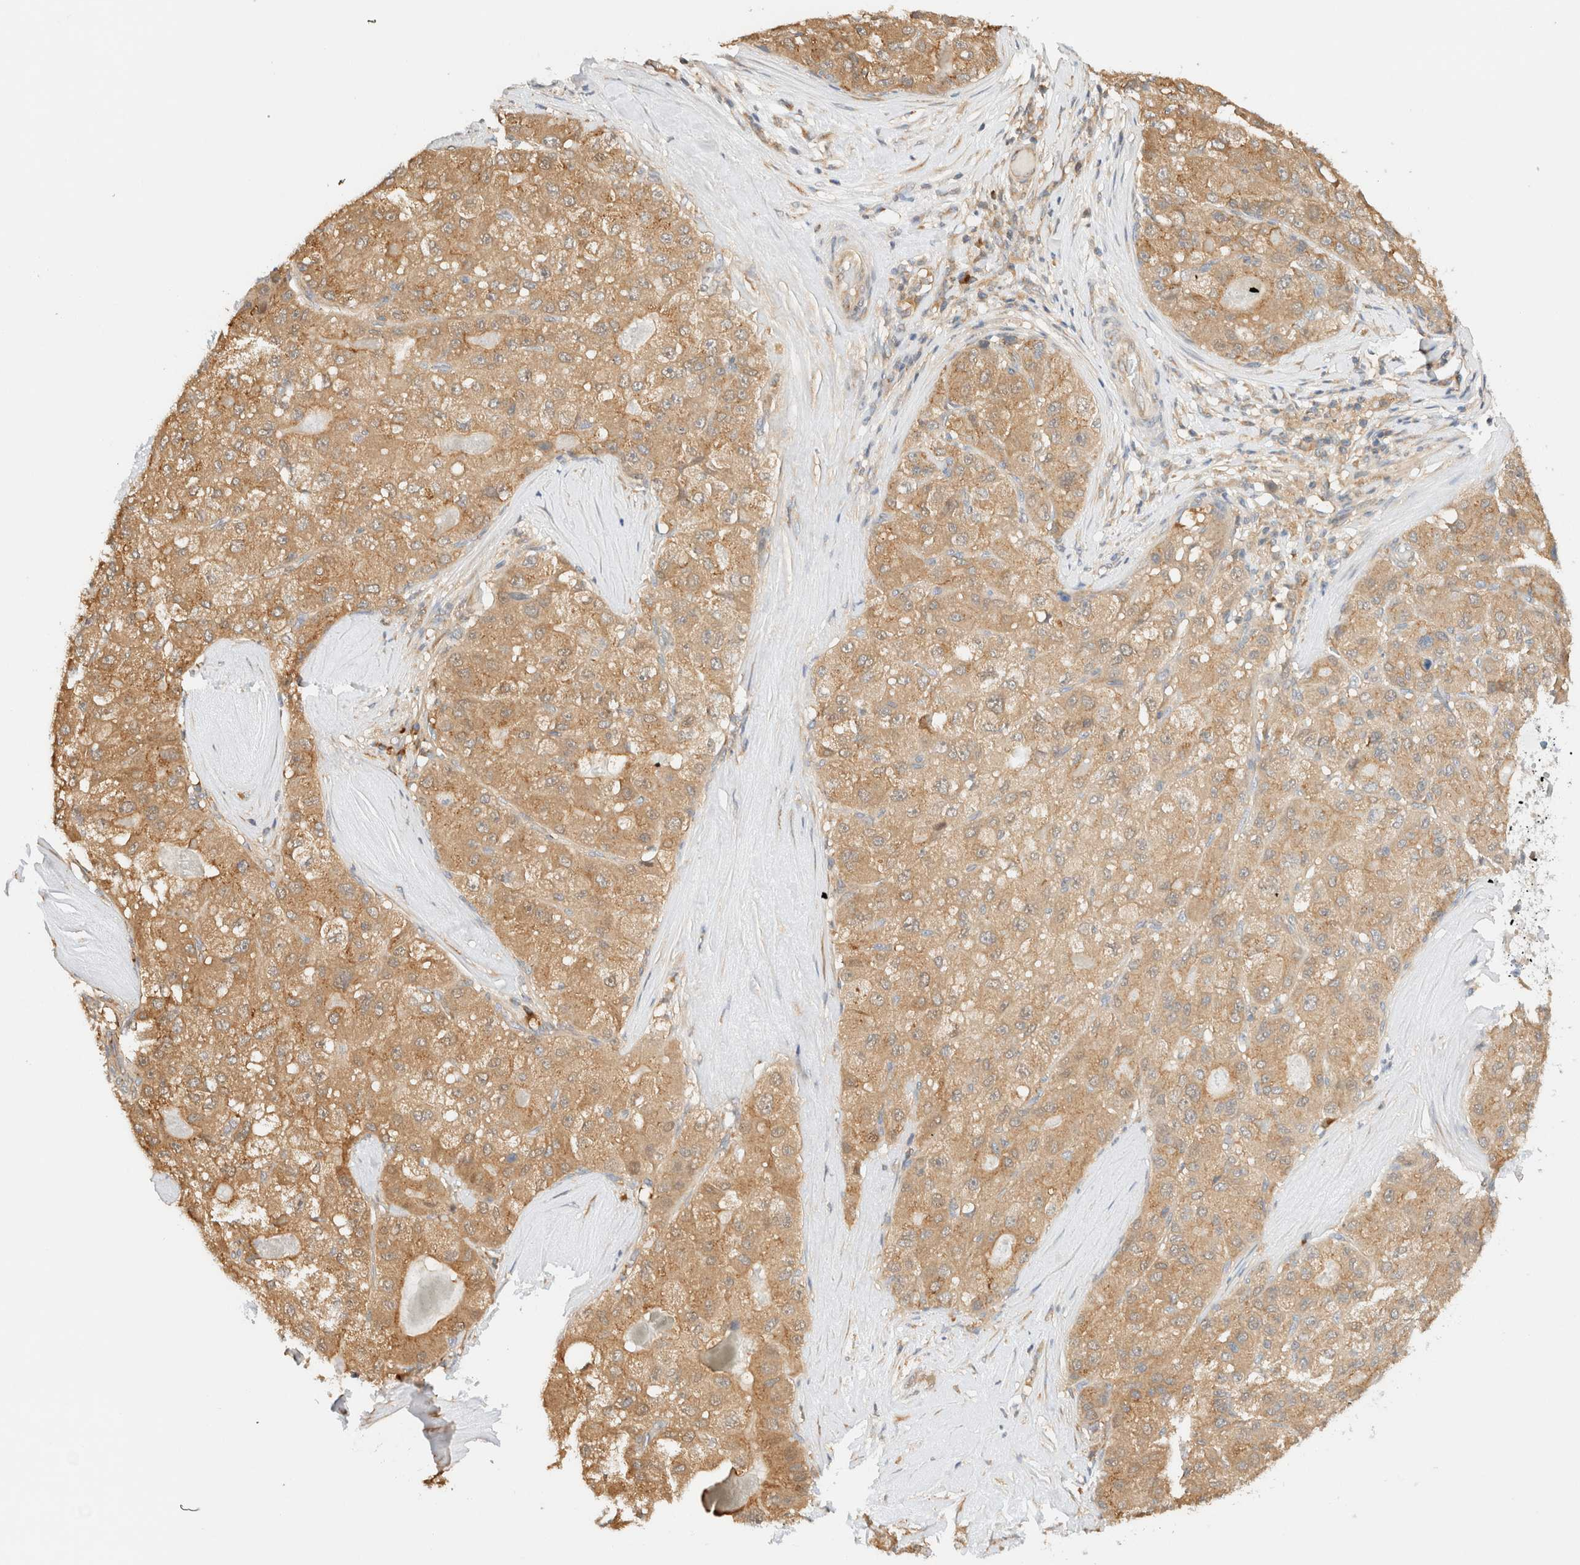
{"staining": {"intensity": "moderate", "quantity": ">75%", "location": "cytoplasmic/membranous"}, "tissue": "liver cancer", "cell_type": "Tumor cells", "image_type": "cancer", "snomed": [{"axis": "morphology", "description": "Carcinoma, Hepatocellular, NOS"}, {"axis": "topography", "description": "Liver"}], "caption": "Protein staining of hepatocellular carcinoma (liver) tissue demonstrates moderate cytoplasmic/membranous staining in approximately >75% of tumor cells.", "gene": "RABEP1", "patient": {"sex": "male", "age": 80}}